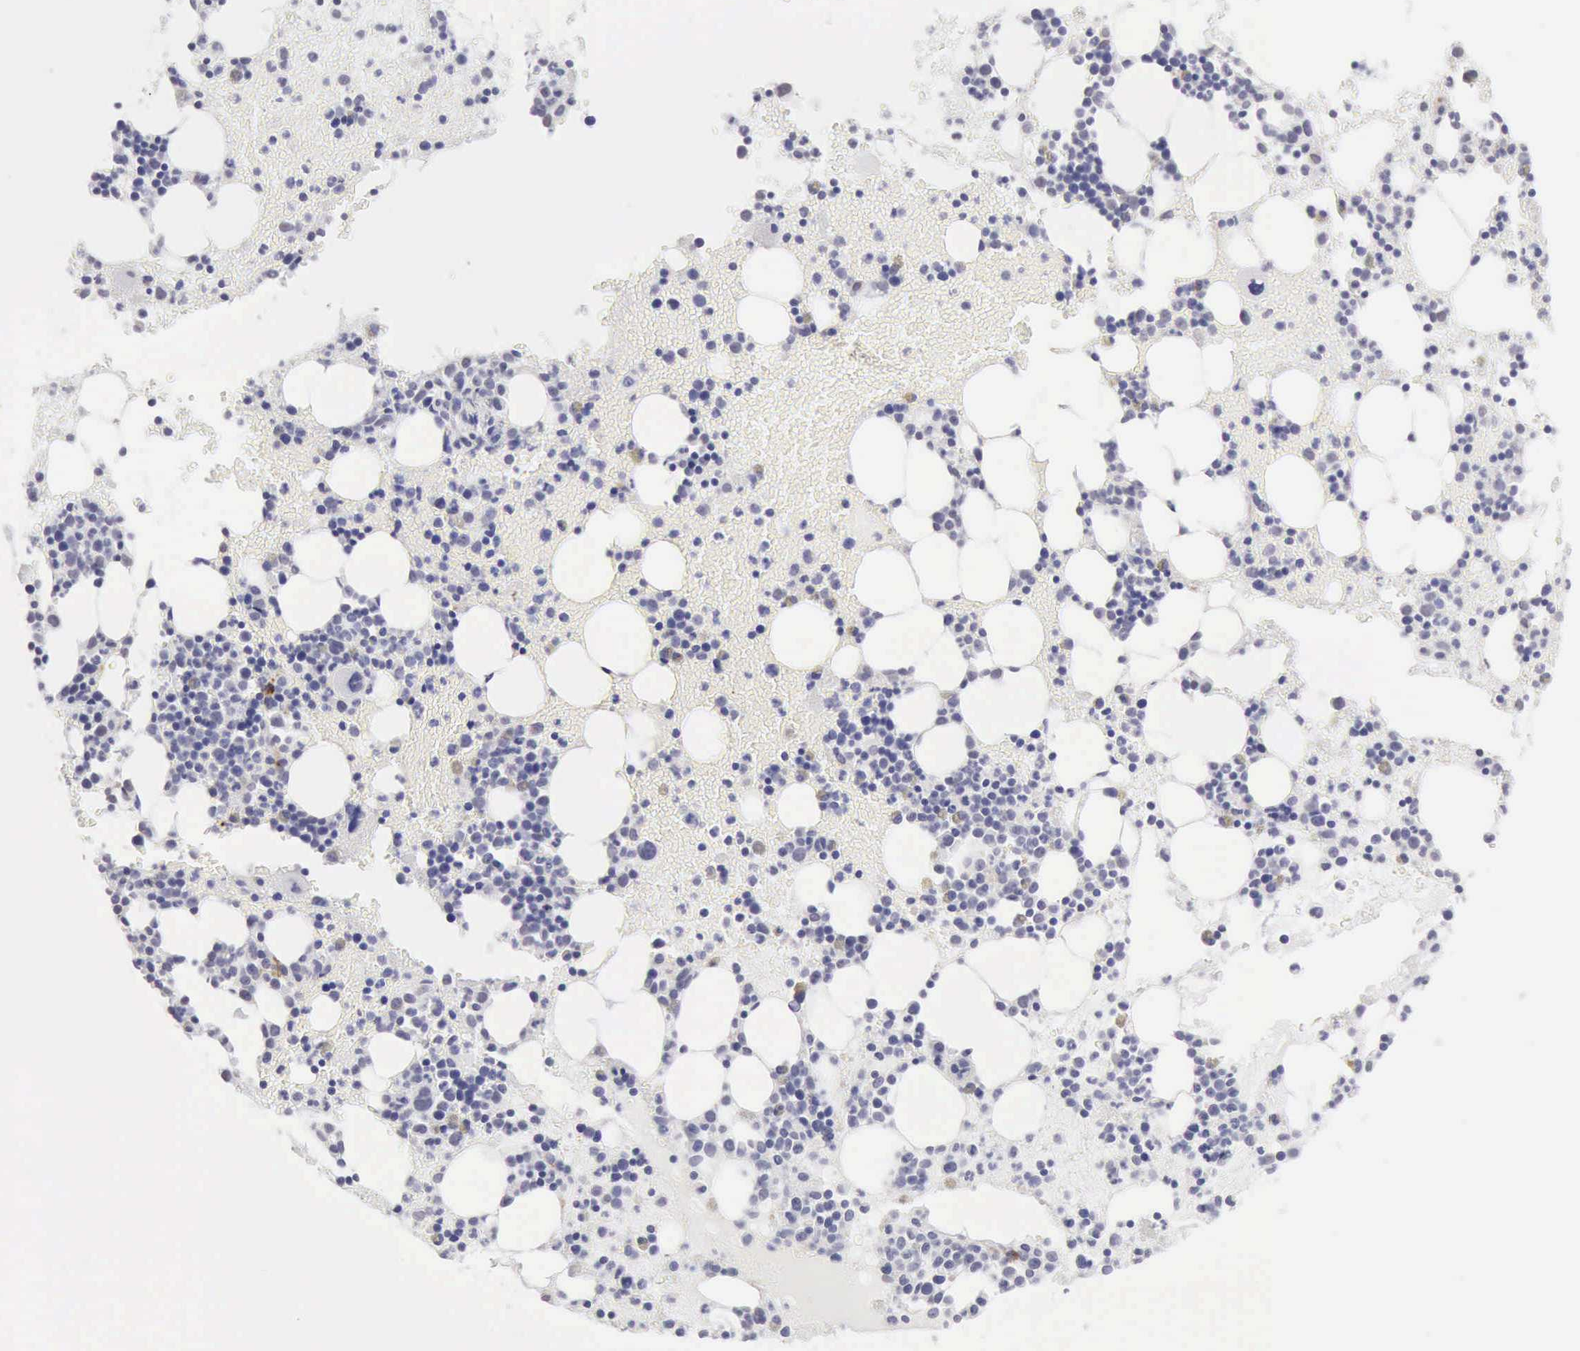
{"staining": {"intensity": "negative", "quantity": "none", "location": "none"}, "tissue": "bone marrow", "cell_type": "Hematopoietic cells", "image_type": "normal", "snomed": [{"axis": "morphology", "description": "Normal tissue, NOS"}, {"axis": "topography", "description": "Bone marrow"}], "caption": "Hematopoietic cells are negative for protein expression in unremarkable human bone marrow. (DAB immunohistochemistry visualized using brightfield microscopy, high magnification).", "gene": "RNASE1", "patient": {"sex": "male", "age": 15}}